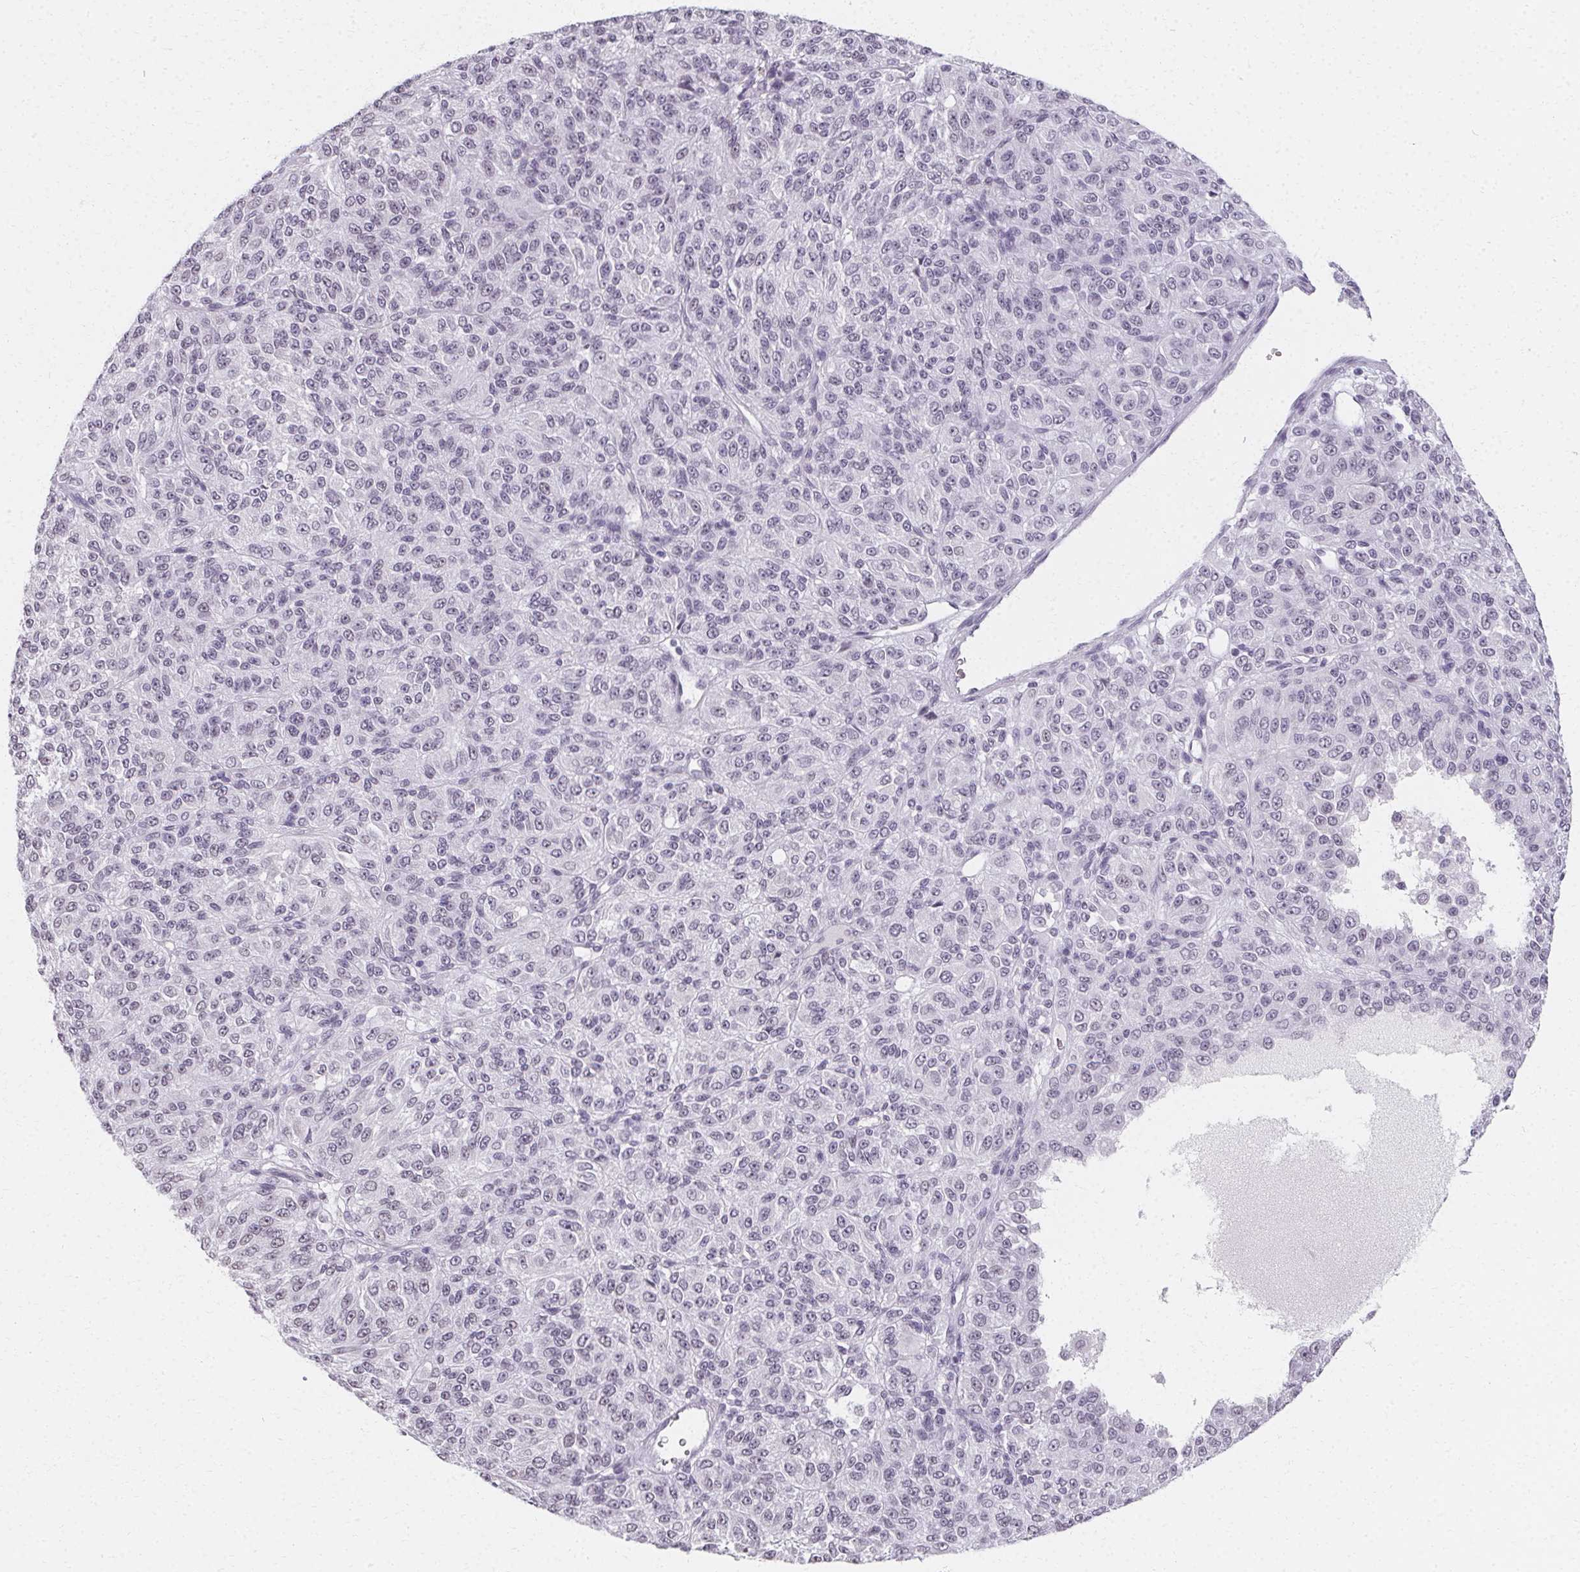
{"staining": {"intensity": "negative", "quantity": "none", "location": "none"}, "tissue": "melanoma", "cell_type": "Tumor cells", "image_type": "cancer", "snomed": [{"axis": "morphology", "description": "Malignant melanoma, Metastatic site"}, {"axis": "topography", "description": "Brain"}], "caption": "An immunohistochemistry (IHC) image of melanoma is shown. There is no staining in tumor cells of melanoma.", "gene": "SYNPR", "patient": {"sex": "female", "age": 56}}